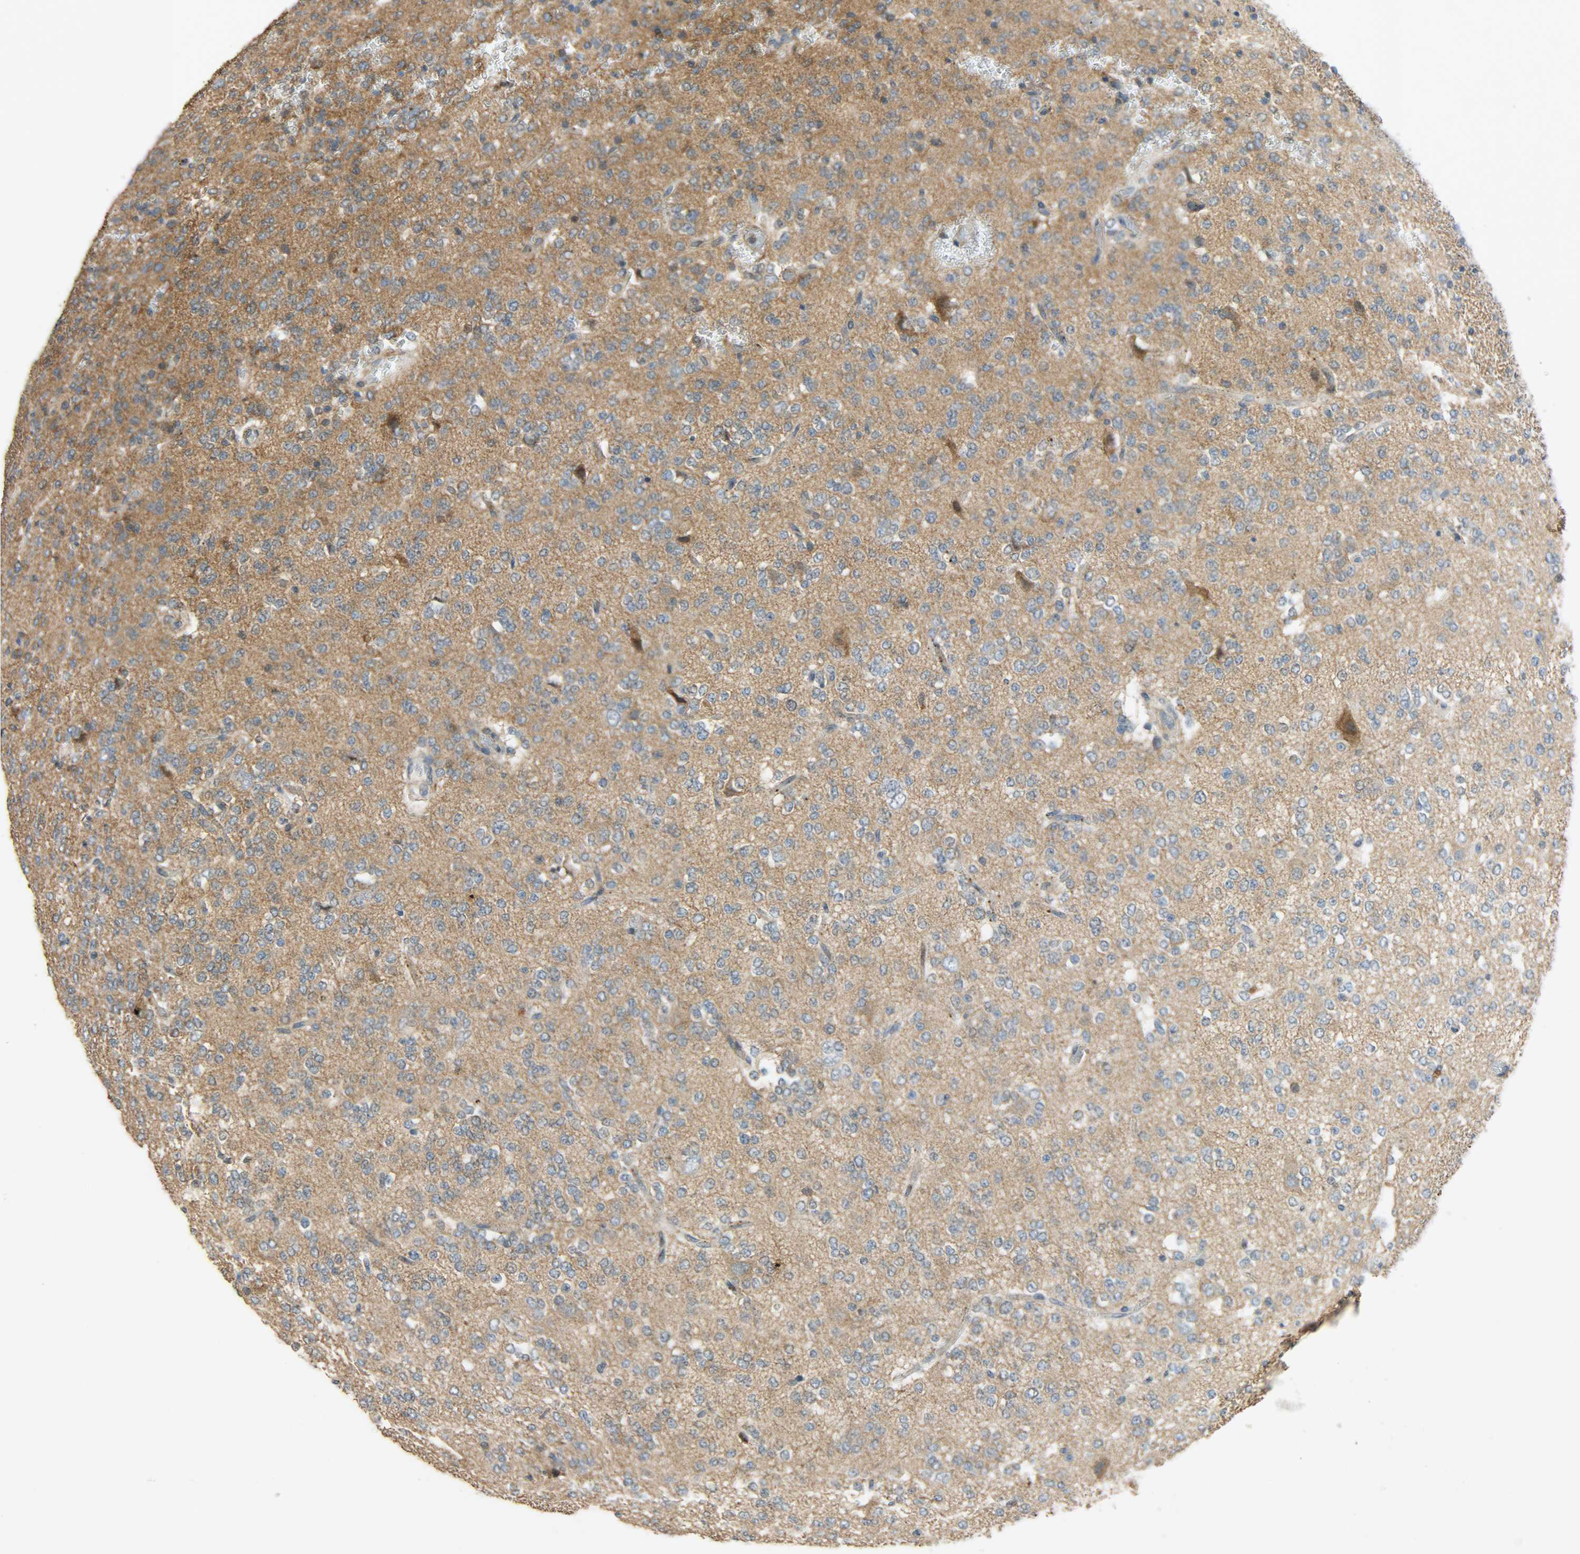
{"staining": {"intensity": "moderate", "quantity": "25%-75%", "location": "cytoplasmic/membranous"}, "tissue": "glioma", "cell_type": "Tumor cells", "image_type": "cancer", "snomed": [{"axis": "morphology", "description": "Glioma, malignant, Low grade"}, {"axis": "topography", "description": "Brain"}], "caption": "Protein staining by immunohistochemistry (IHC) shows moderate cytoplasmic/membranous expression in approximately 25%-75% of tumor cells in glioma.", "gene": "GIT2", "patient": {"sex": "male", "age": 38}}